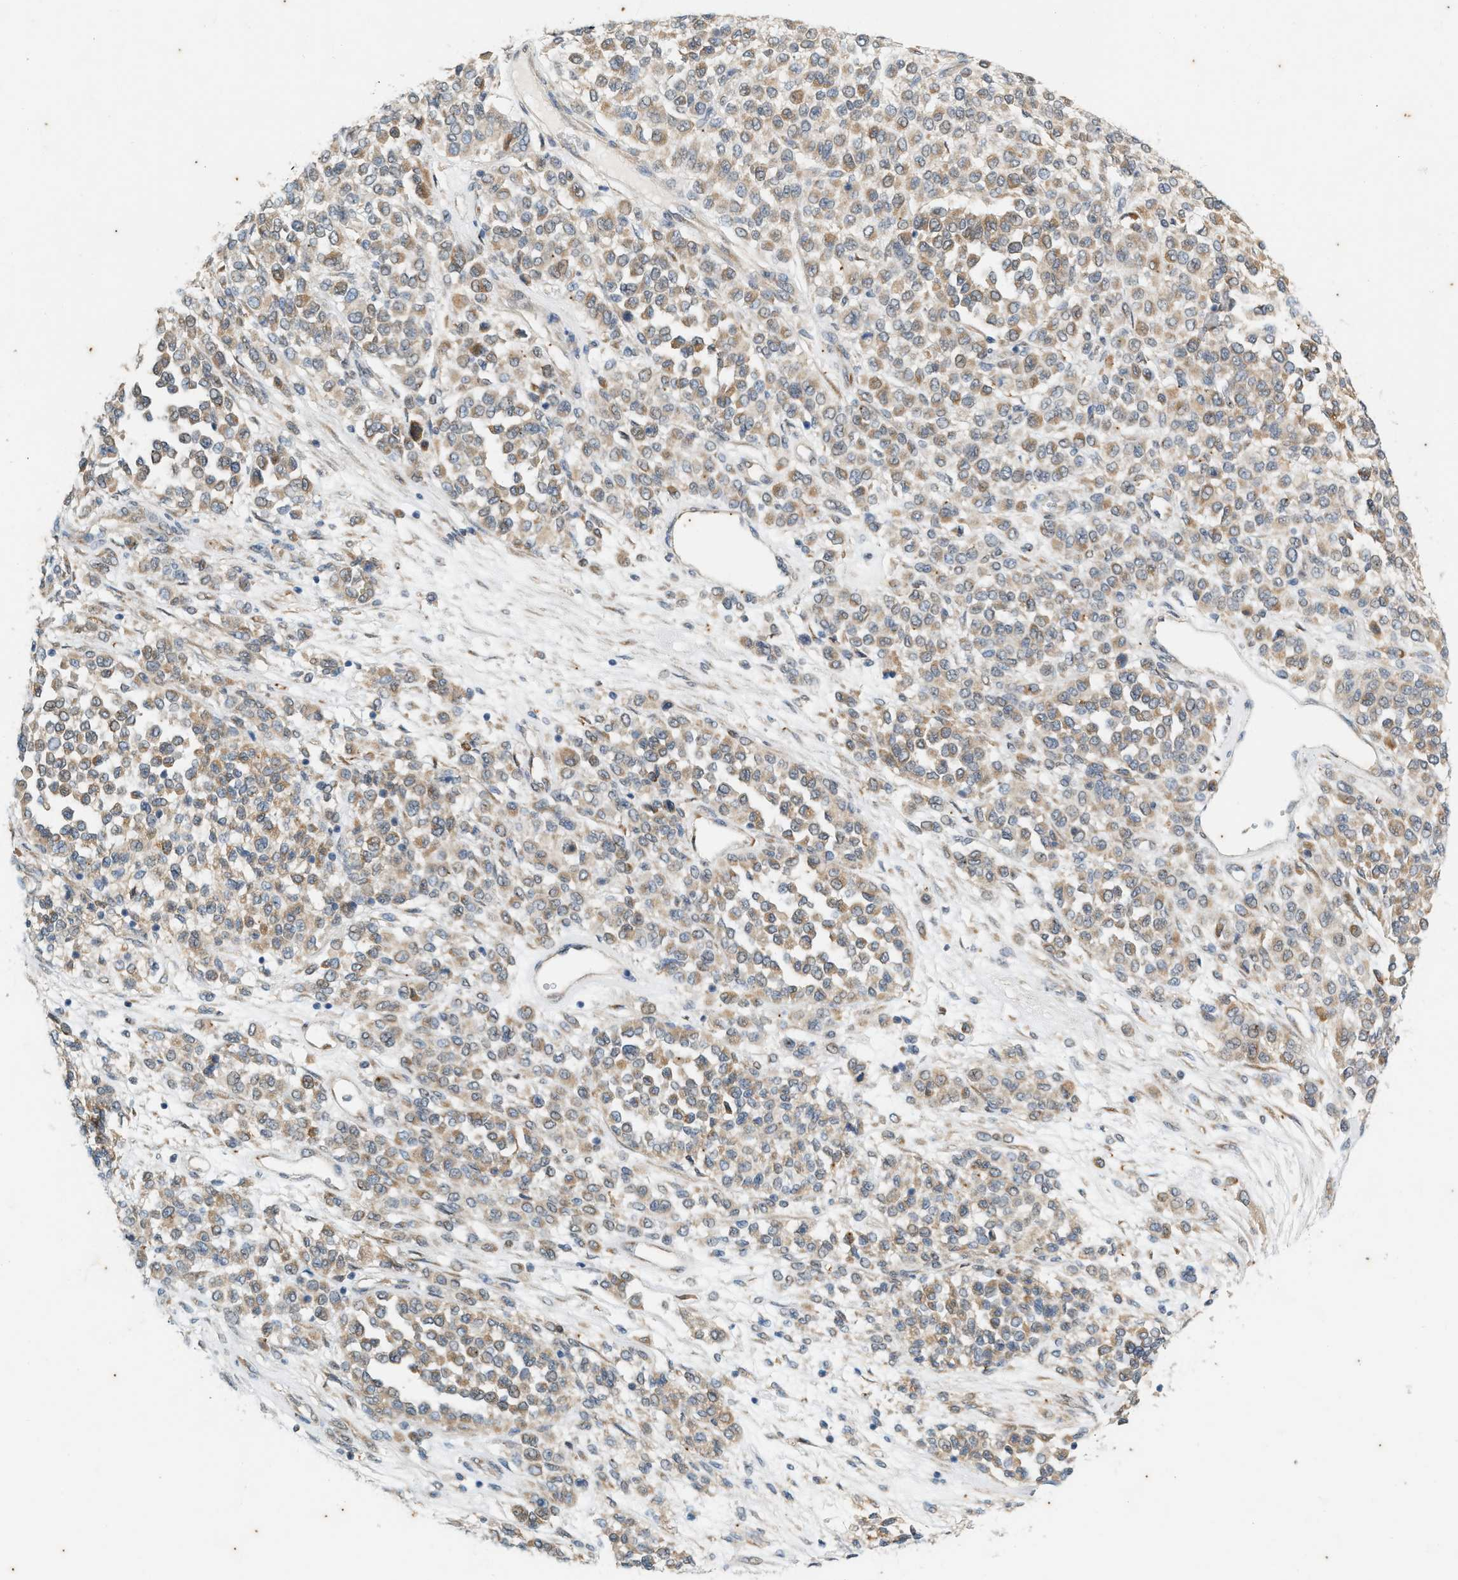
{"staining": {"intensity": "weak", "quantity": ">75%", "location": "cytoplasmic/membranous"}, "tissue": "melanoma", "cell_type": "Tumor cells", "image_type": "cancer", "snomed": [{"axis": "morphology", "description": "Malignant melanoma, Metastatic site"}, {"axis": "topography", "description": "Pancreas"}], "caption": "Human malignant melanoma (metastatic site) stained with a protein marker exhibits weak staining in tumor cells.", "gene": "CHPF2", "patient": {"sex": "female", "age": 30}}